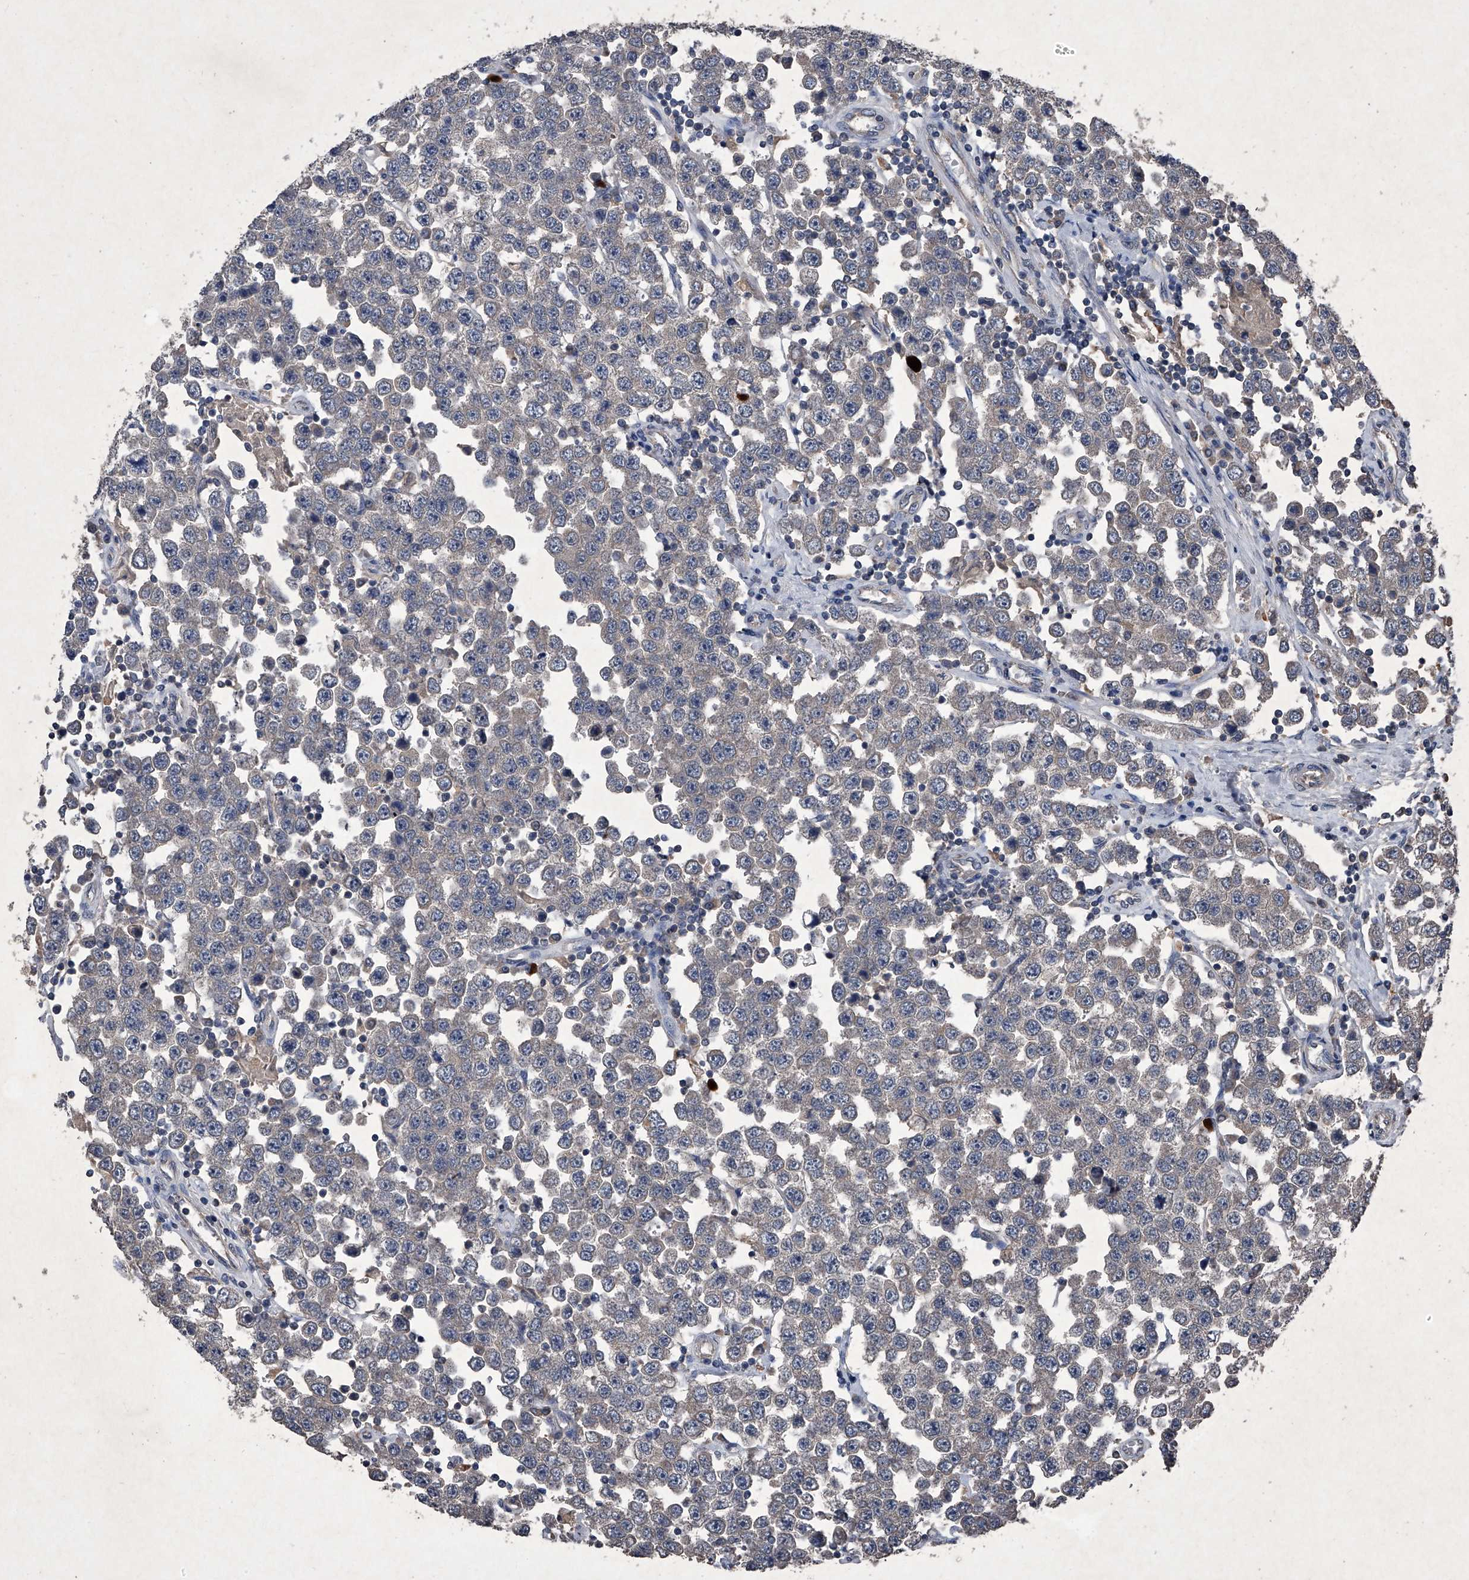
{"staining": {"intensity": "negative", "quantity": "none", "location": "none"}, "tissue": "testis cancer", "cell_type": "Tumor cells", "image_type": "cancer", "snomed": [{"axis": "morphology", "description": "Seminoma, NOS"}, {"axis": "topography", "description": "Testis"}], "caption": "This photomicrograph is of testis seminoma stained with immunohistochemistry to label a protein in brown with the nuclei are counter-stained blue. There is no expression in tumor cells.", "gene": "MAPKAP1", "patient": {"sex": "male", "age": 28}}